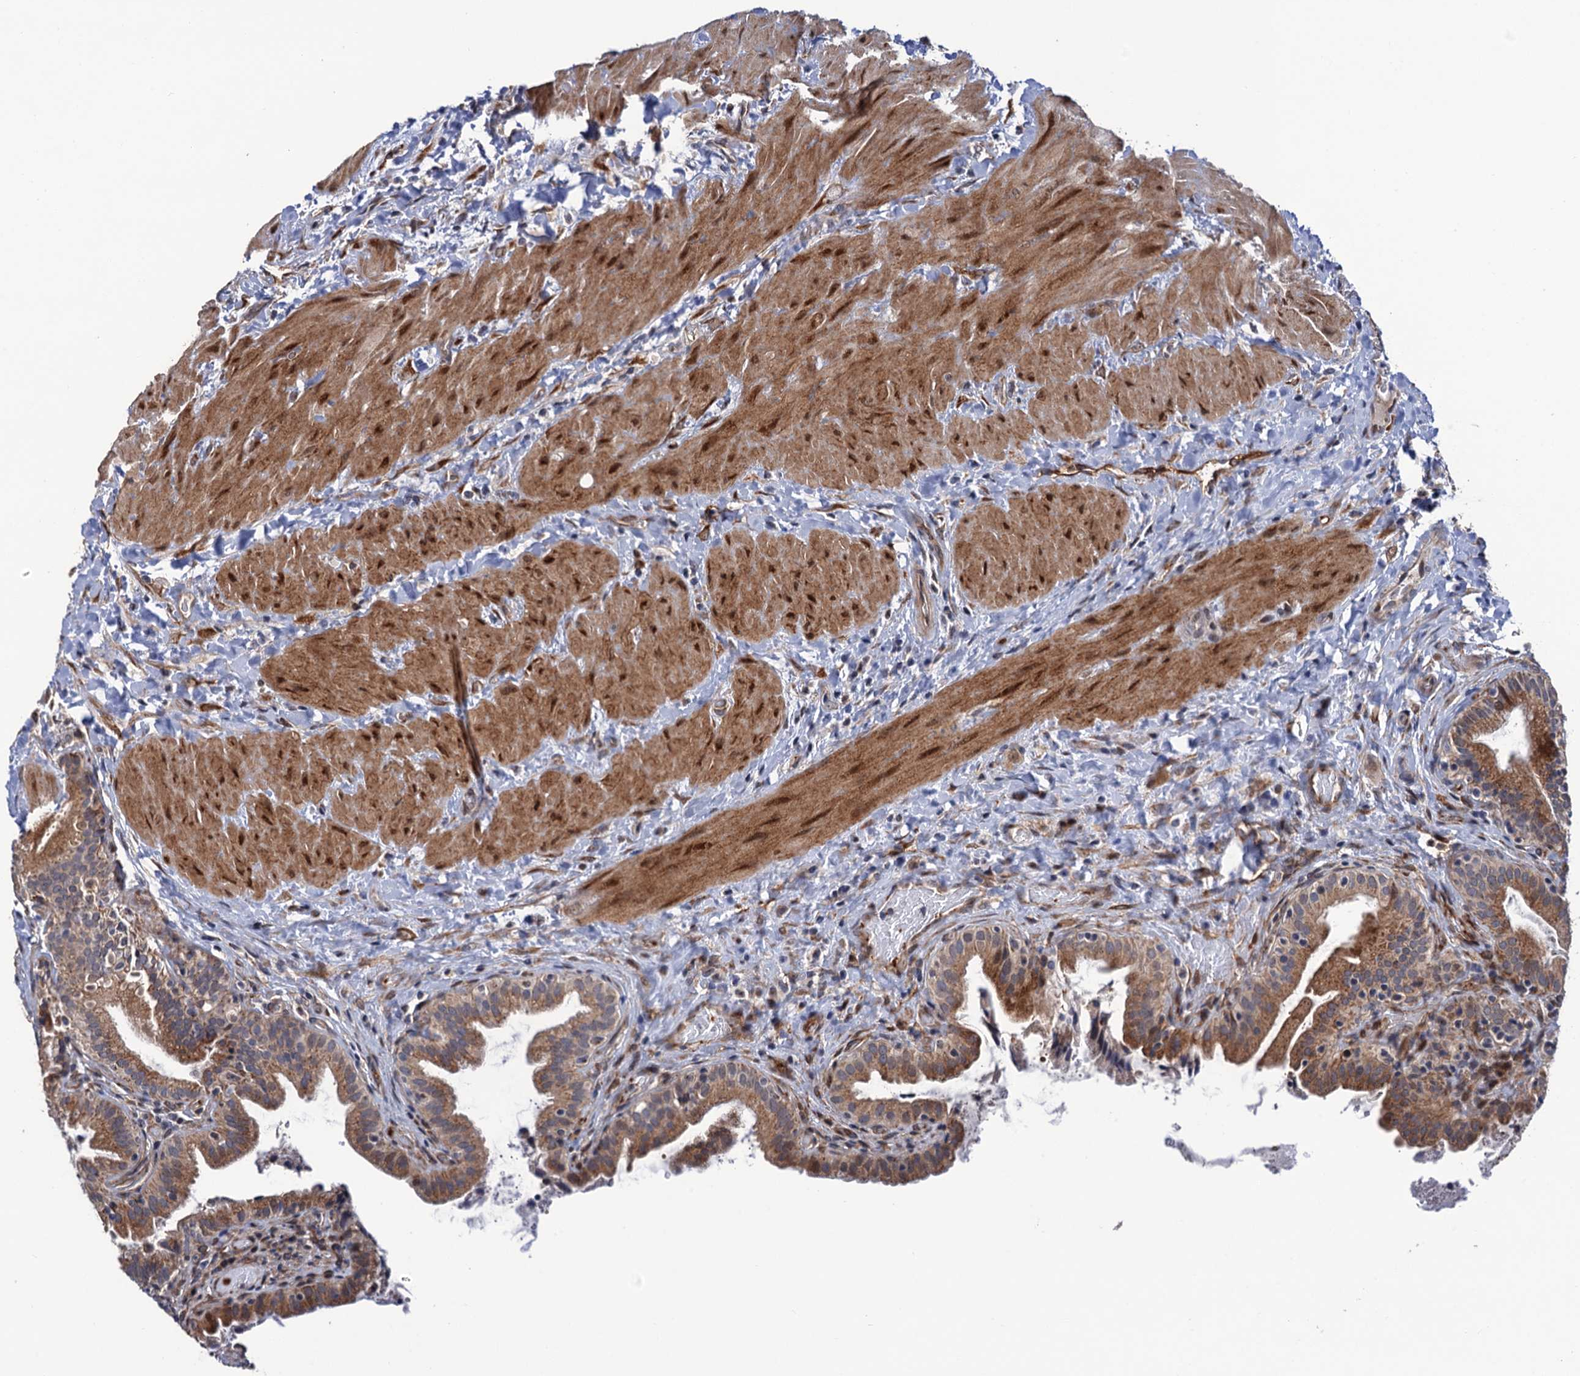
{"staining": {"intensity": "moderate", "quantity": ">75%", "location": "cytoplasmic/membranous"}, "tissue": "gallbladder", "cell_type": "Glandular cells", "image_type": "normal", "snomed": [{"axis": "morphology", "description": "Normal tissue, NOS"}, {"axis": "topography", "description": "Gallbladder"}], "caption": "An immunohistochemistry histopathology image of unremarkable tissue is shown. Protein staining in brown labels moderate cytoplasmic/membranous positivity in gallbladder within glandular cells.", "gene": "LRRC63", "patient": {"sex": "male", "age": 24}}